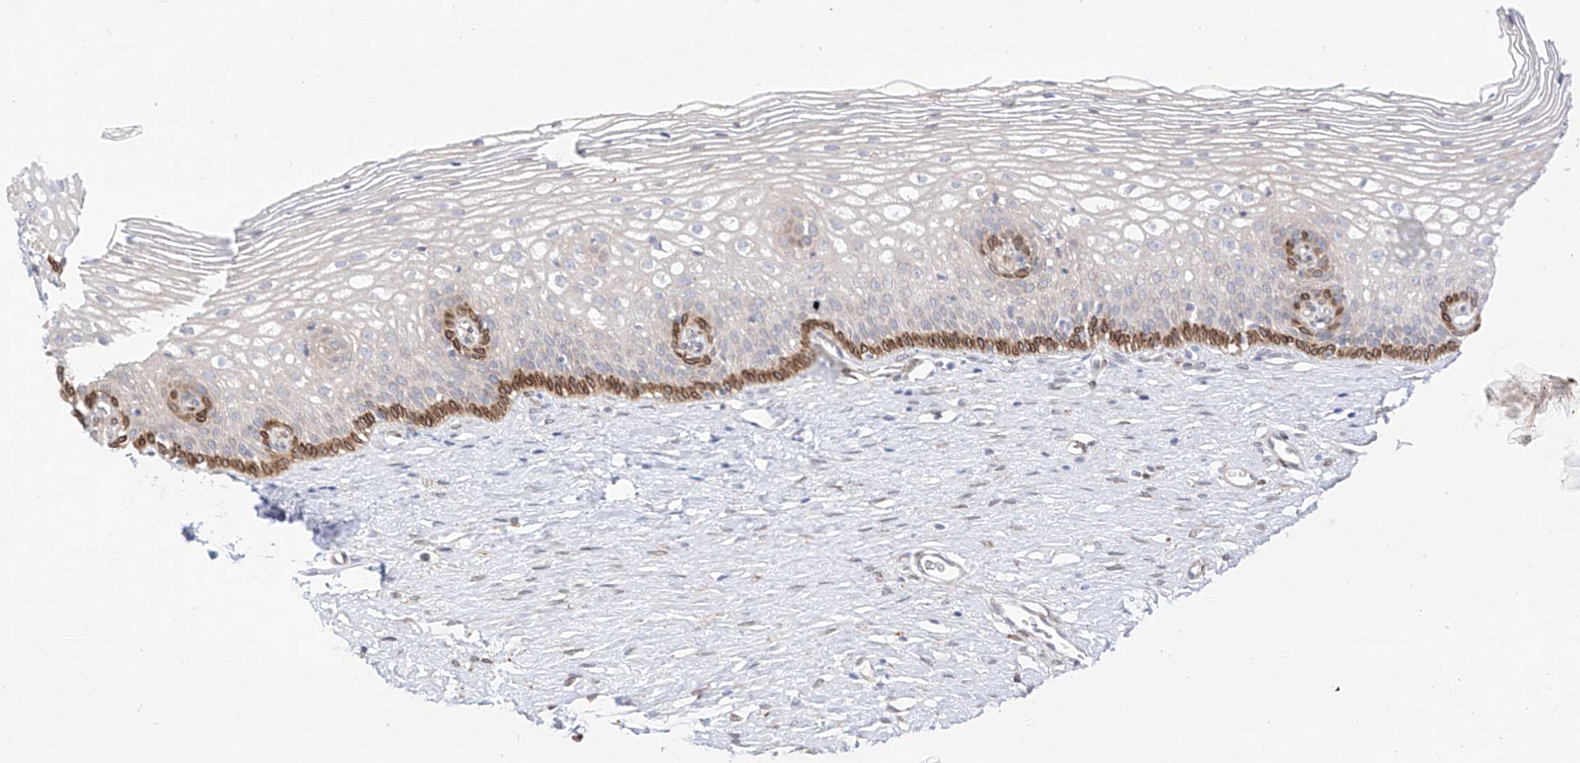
{"staining": {"intensity": "strong", "quantity": "<25%", "location": "cytoplasmic/membranous"}, "tissue": "cervix", "cell_type": "Squamous epithelial cells", "image_type": "normal", "snomed": [{"axis": "morphology", "description": "Normal tissue, NOS"}, {"axis": "topography", "description": "Cervix"}], "caption": "Protein staining of normal cervix displays strong cytoplasmic/membranous staining in approximately <25% of squamous epithelial cells. The protein is stained brown, and the nuclei are stained in blue (DAB (3,3'-diaminobenzidine) IHC with brightfield microscopy, high magnification).", "gene": "PCYOX1", "patient": {"sex": "female", "age": 33}}